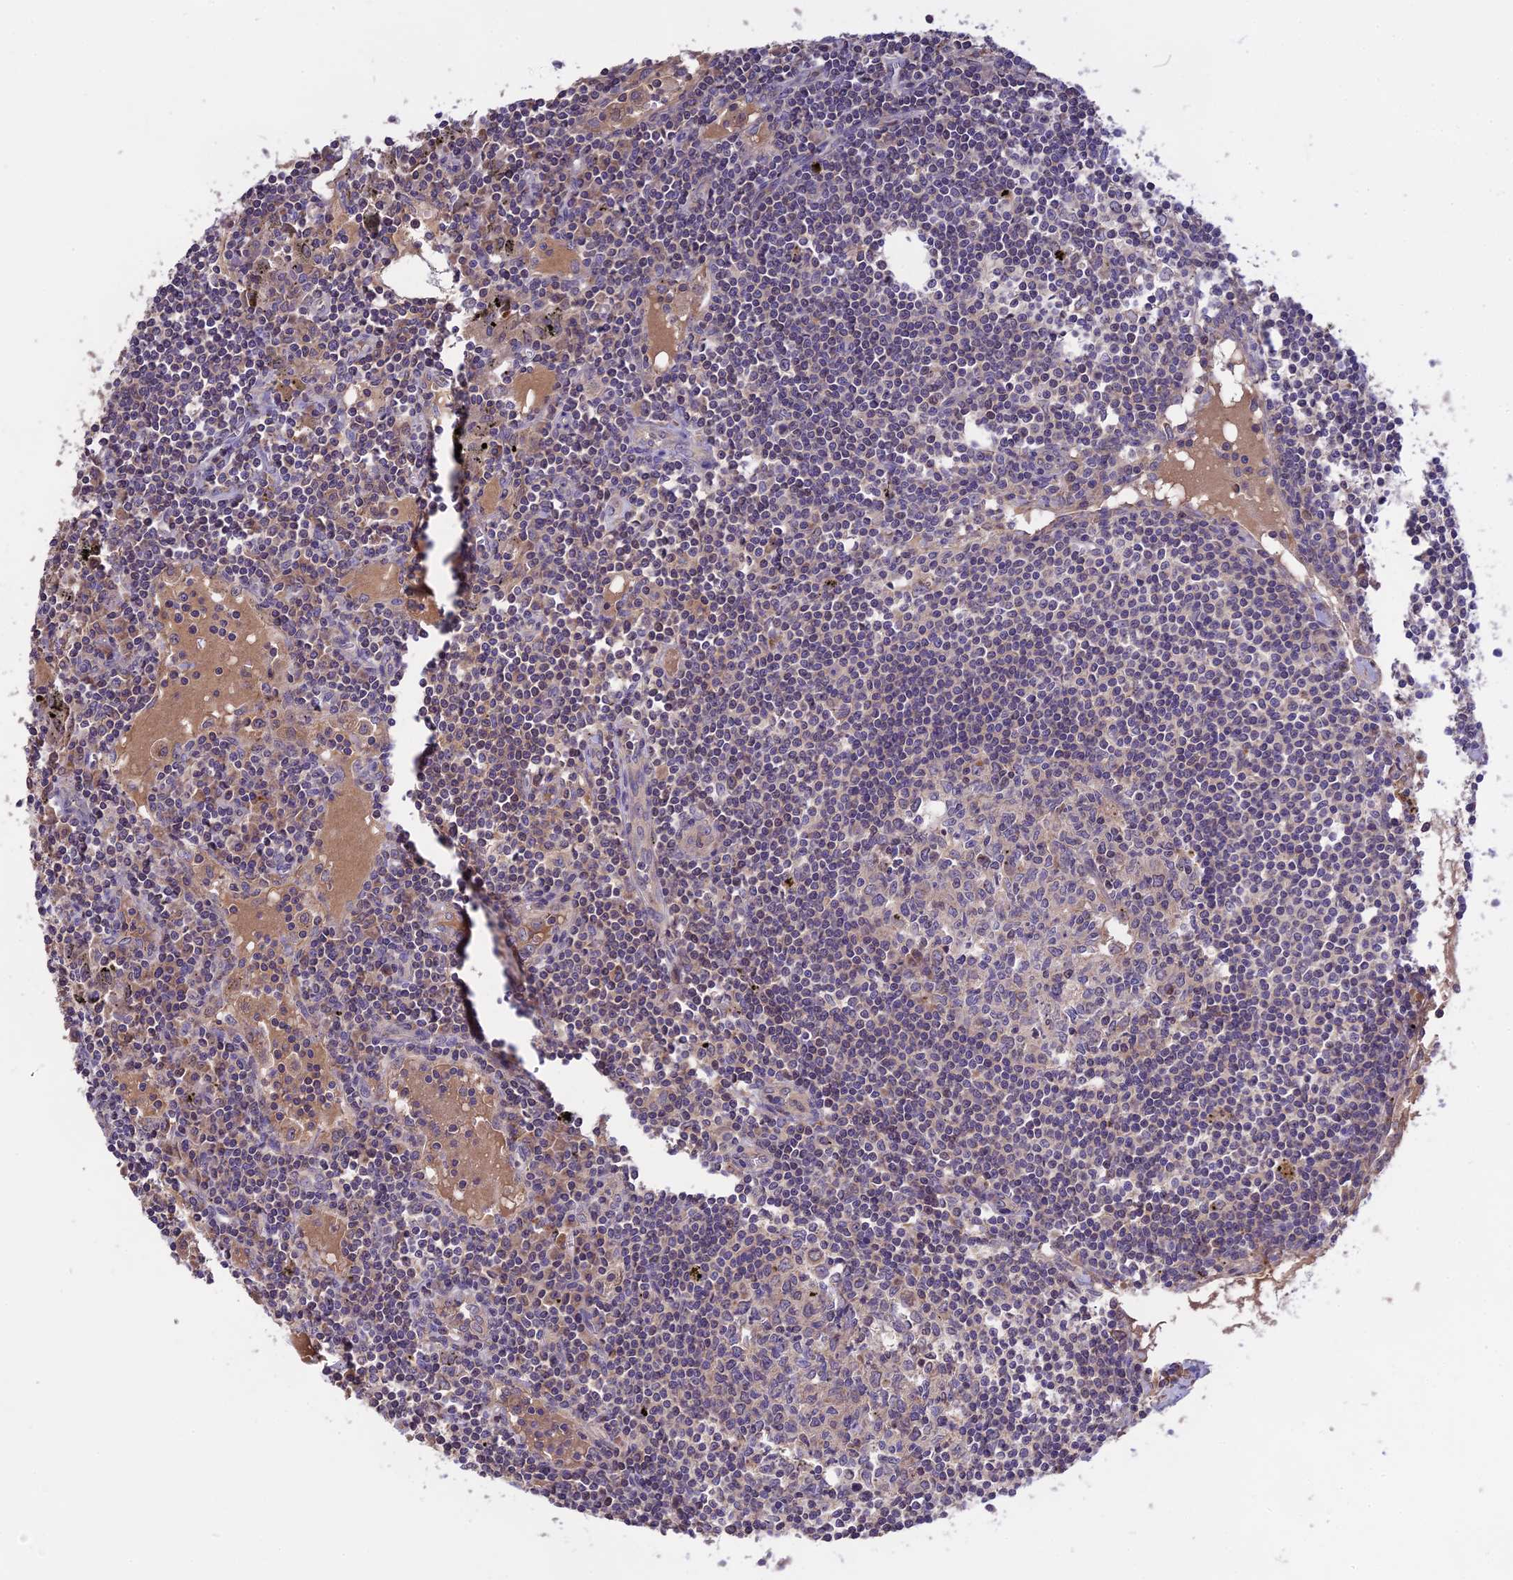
{"staining": {"intensity": "negative", "quantity": "none", "location": "none"}, "tissue": "lymph node", "cell_type": "Germinal center cells", "image_type": "normal", "snomed": [{"axis": "morphology", "description": "Normal tissue, NOS"}, {"axis": "topography", "description": "Lymph node"}], "caption": "The image exhibits no significant staining in germinal center cells of lymph node. (DAB (3,3'-diaminobenzidine) immunohistochemistry visualized using brightfield microscopy, high magnification).", "gene": "NUDT8", "patient": {"sex": "male", "age": 74}}